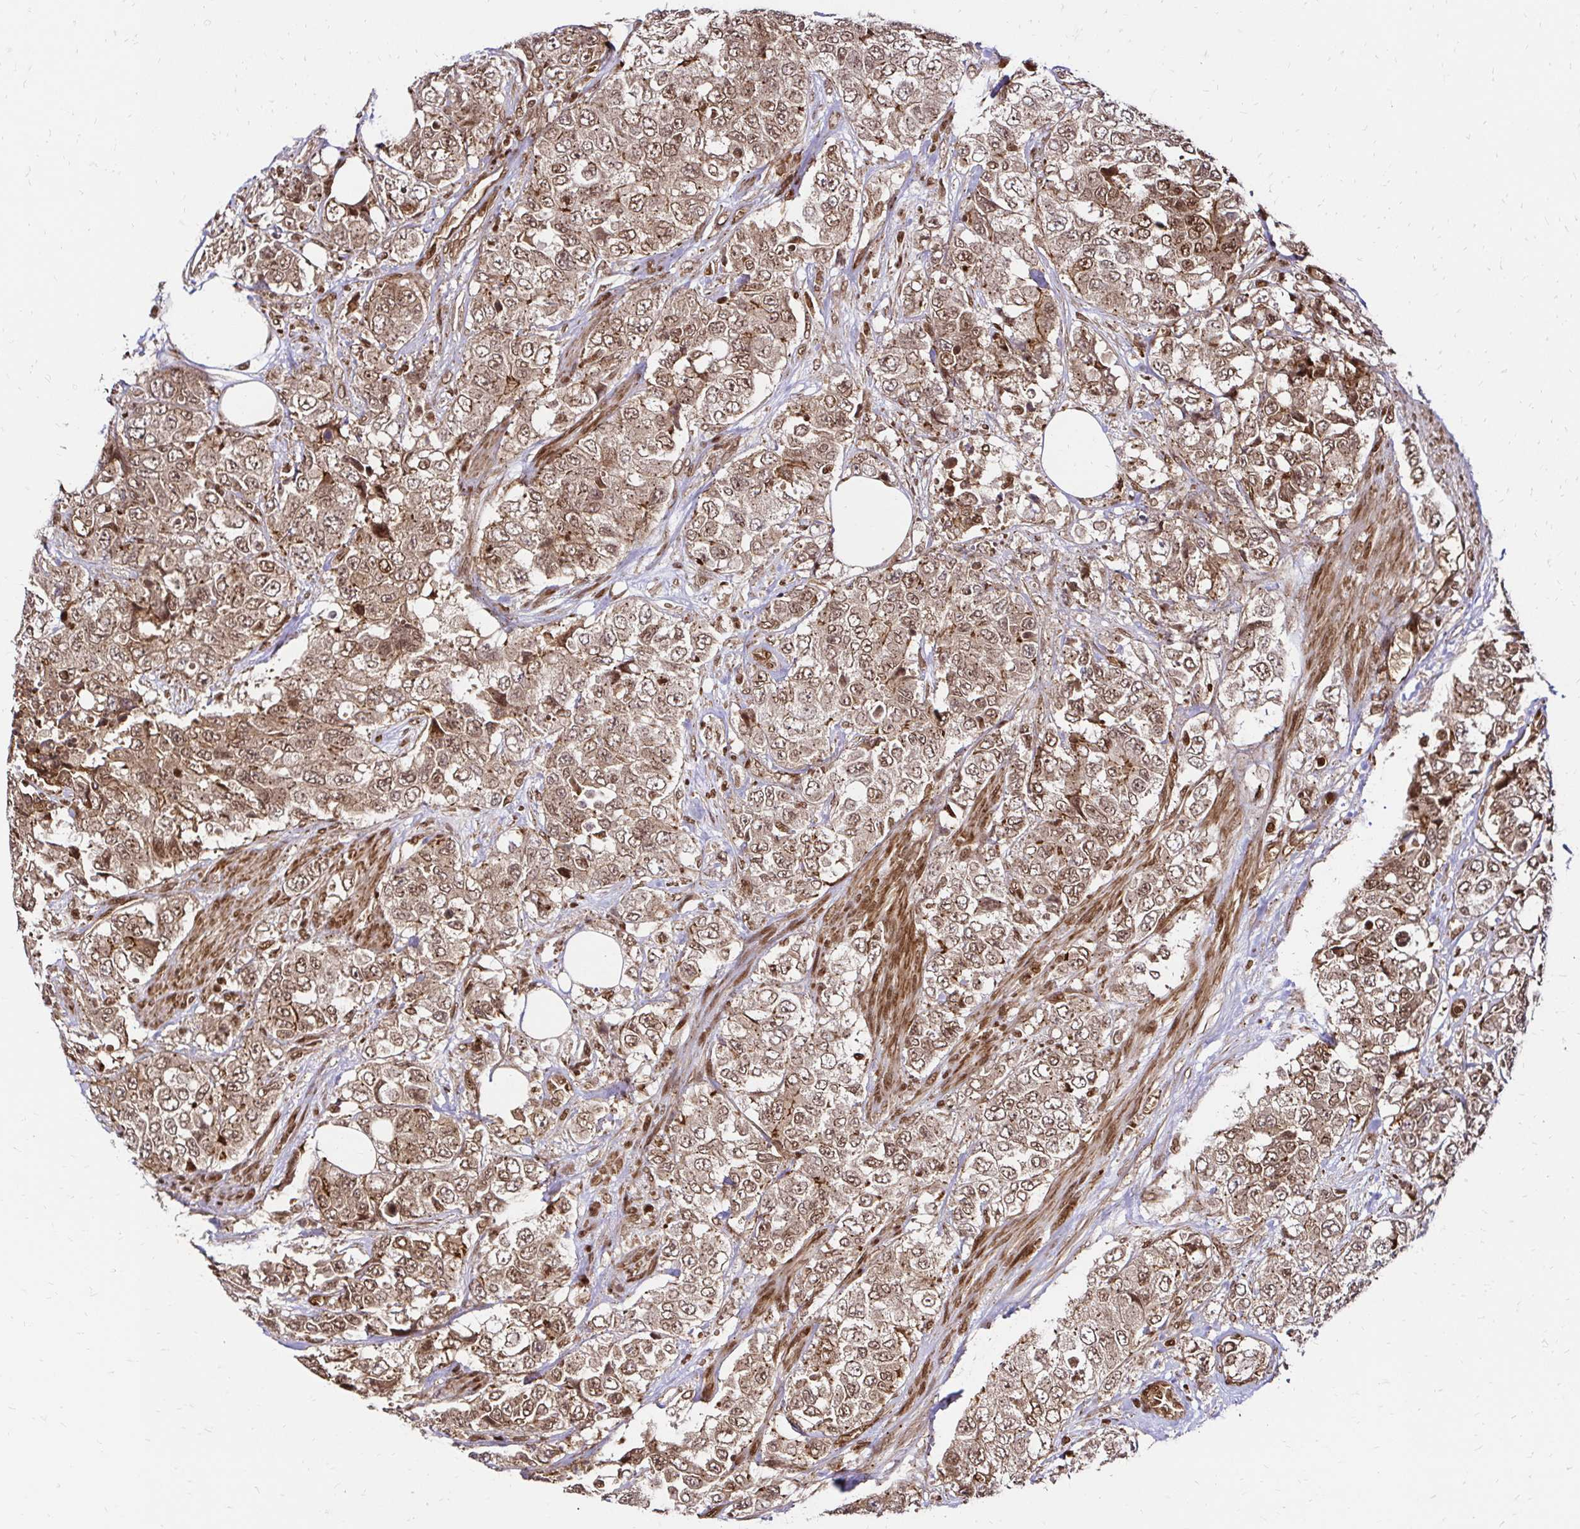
{"staining": {"intensity": "moderate", "quantity": ">75%", "location": "cytoplasmic/membranous,nuclear"}, "tissue": "urothelial cancer", "cell_type": "Tumor cells", "image_type": "cancer", "snomed": [{"axis": "morphology", "description": "Urothelial carcinoma, High grade"}, {"axis": "topography", "description": "Urinary bladder"}], "caption": "This photomicrograph exhibits IHC staining of human urothelial carcinoma (high-grade), with medium moderate cytoplasmic/membranous and nuclear positivity in about >75% of tumor cells.", "gene": "GLYR1", "patient": {"sex": "female", "age": 78}}